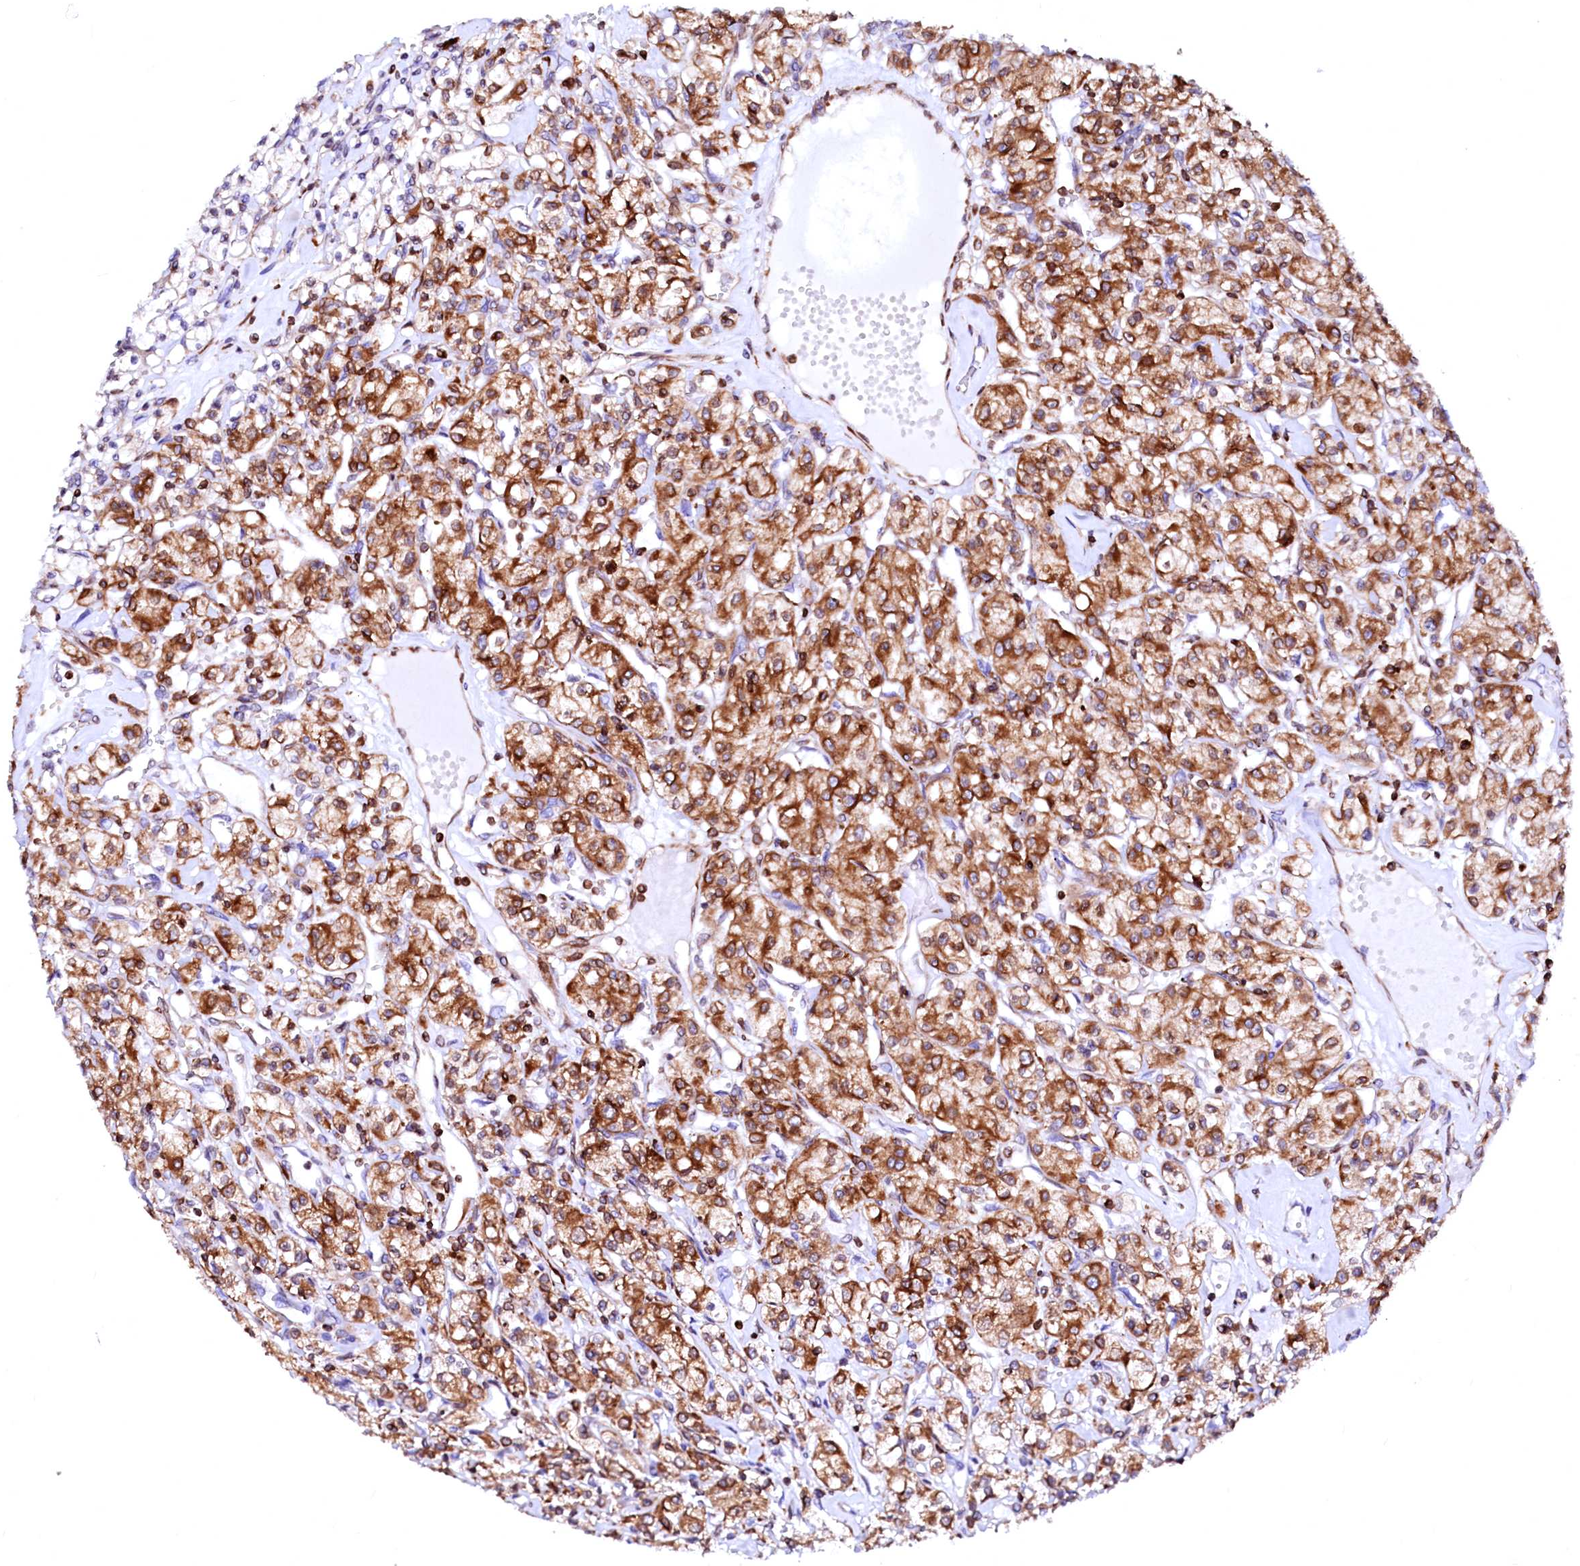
{"staining": {"intensity": "moderate", "quantity": ">75%", "location": "cytoplasmic/membranous"}, "tissue": "renal cancer", "cell_type": "Tumor cells", "image_type": "cancer", "snomed": [{"axis": "morphology", "description": "Adenocarcinoma, NOS"}, {"axis": "topography", "description": "Kidney"}], "caption": "Protein staining demonstrates moderate cytoplasmic/membranous expression in approximately >75% of tumor cells in renal cancer. The protein is shown in brown color, while the nuclei are stained blue.", "gene": "DERL1", "patient": {"sex": "female", "age": 59}}